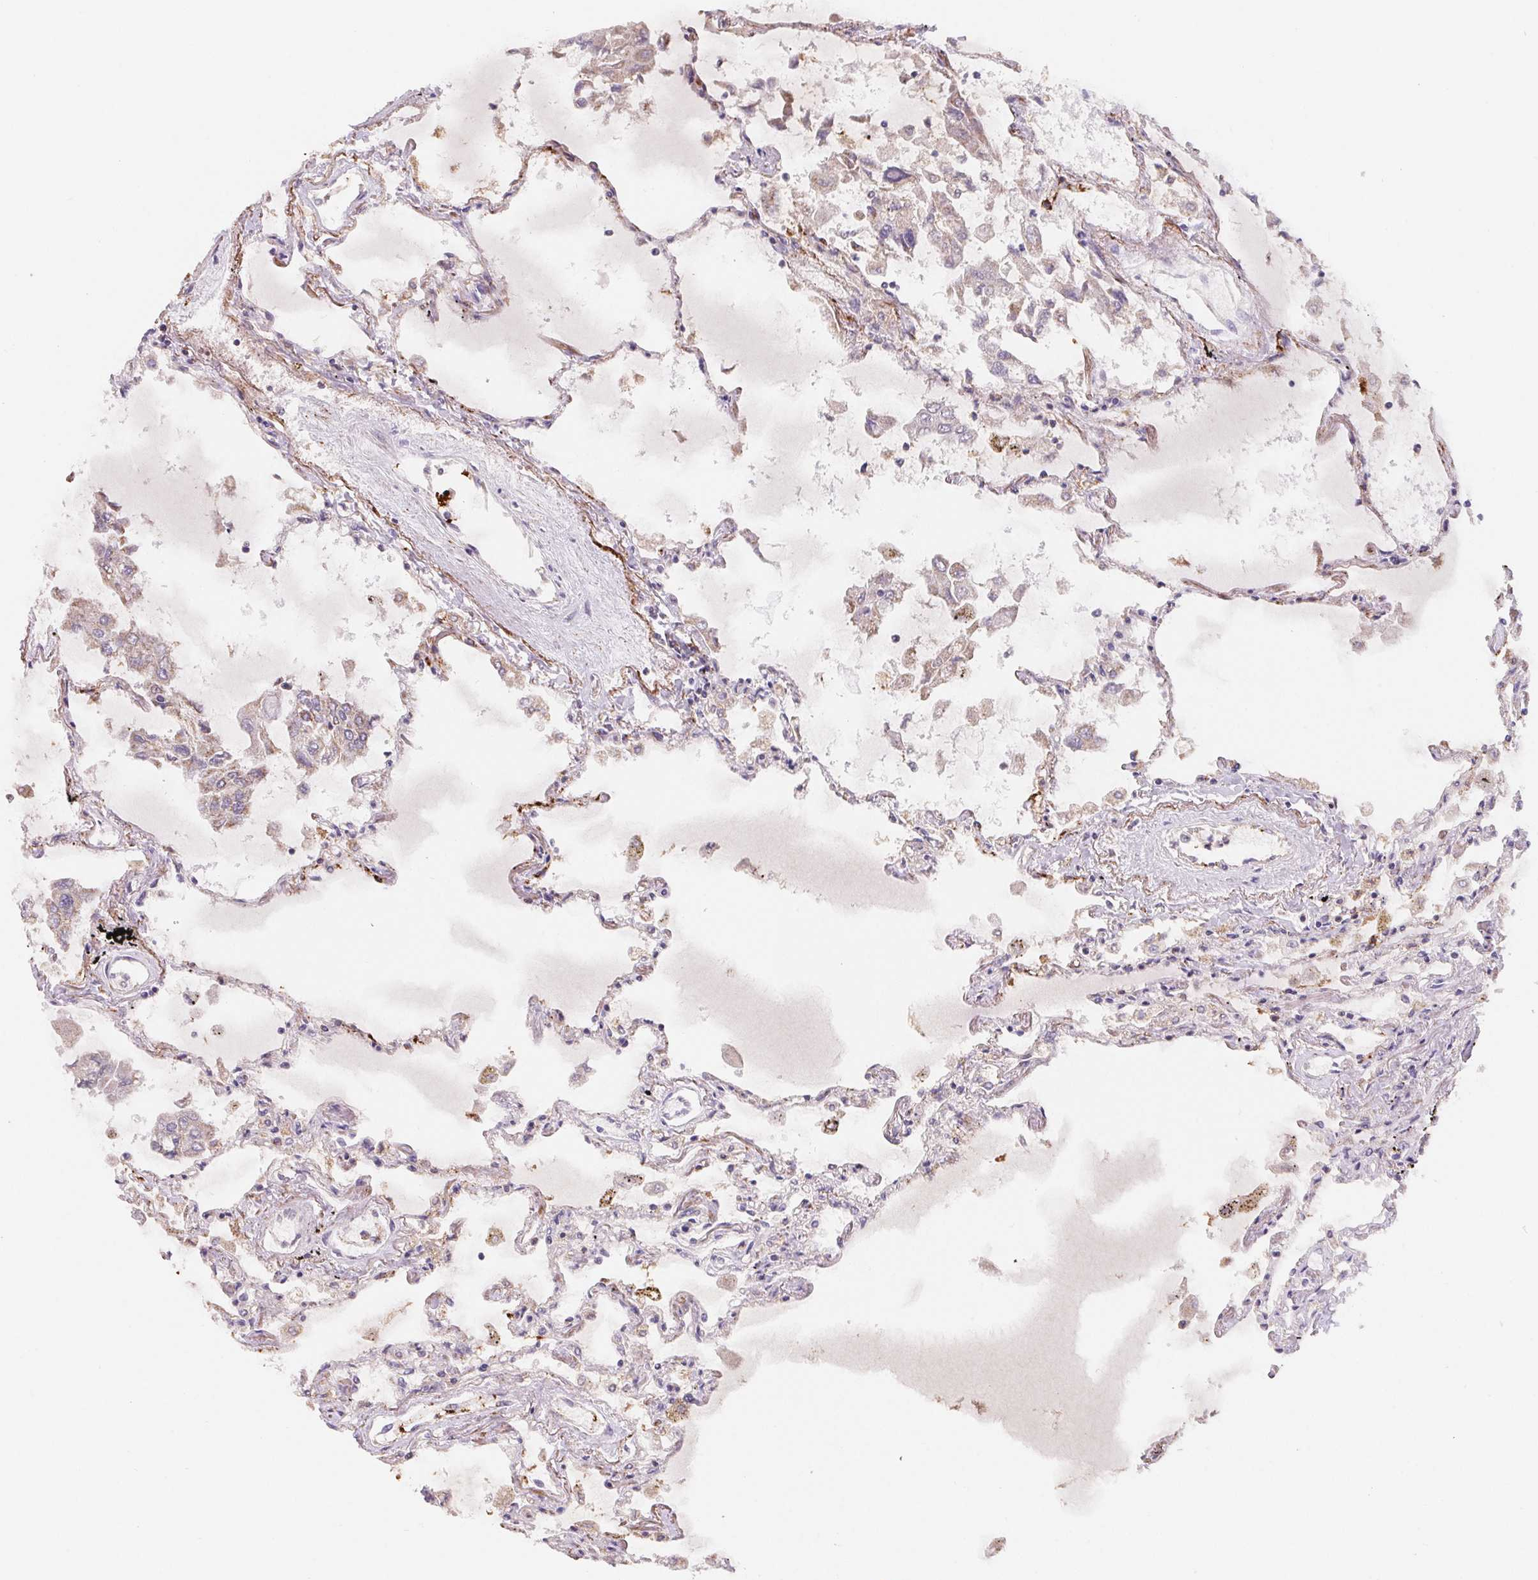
{"staining": {"intensity": "negative", "quantity": "none", "location": "none"}, "tissue": "lung", "cell_type": "Alveolar cells", "image_type": "normal", "snomed": [{"axis": "morphology", "description": "Normal tissue, NOS"}, {"axis": "morphology", "description": "Adenocarcinoma, NOS"}, {"axis": "topography", "description": "Cartilage tissue"}, {"axis": "topography", "description": "Lung"}], "caption": "Alveolar cells are negative for brown protein staining in benign lung. (Immunohistochemistry, brightfield microscopy, high magnification).", "gene": "LPA", "patient": {"sex": "female", "age": 67}}